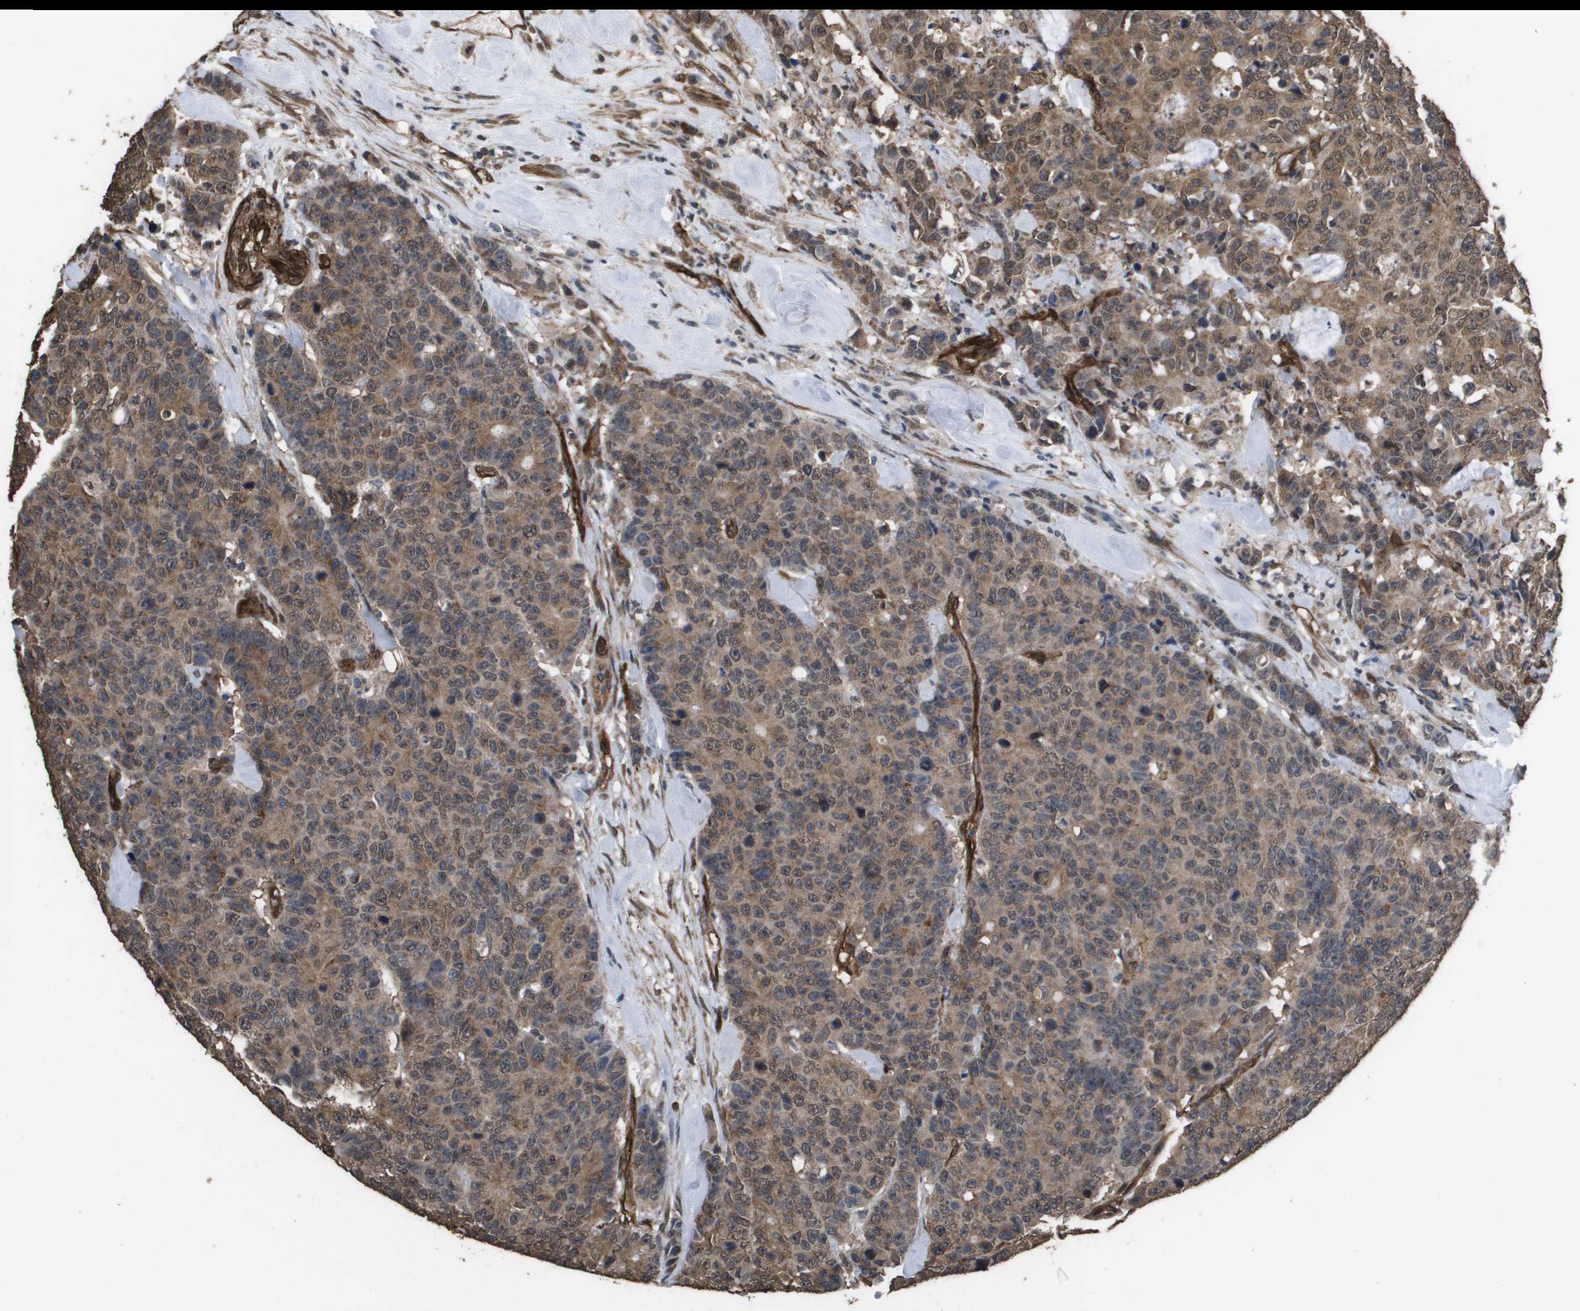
{"staining": {"intensity": "moderate", "quantity": ">75%", "location": "cytoplasmic/membranous,nuclear"}, "tissue": "colorectal cancer", "cell_type": "Tumor cells", "image_type": "cancer", "snomed": [{"axis": "morphology", "description": "Adenocarcinoma, NOS"}, {"axis": "topography", "description": "Colon"}], "caption": "Colorectal cancer (adenocarcinoma) stained with a protein marker exhibits moderate staining in tumor cells.", "gene": "AAMP", "patient": {"sex": "female", "age": 86}}